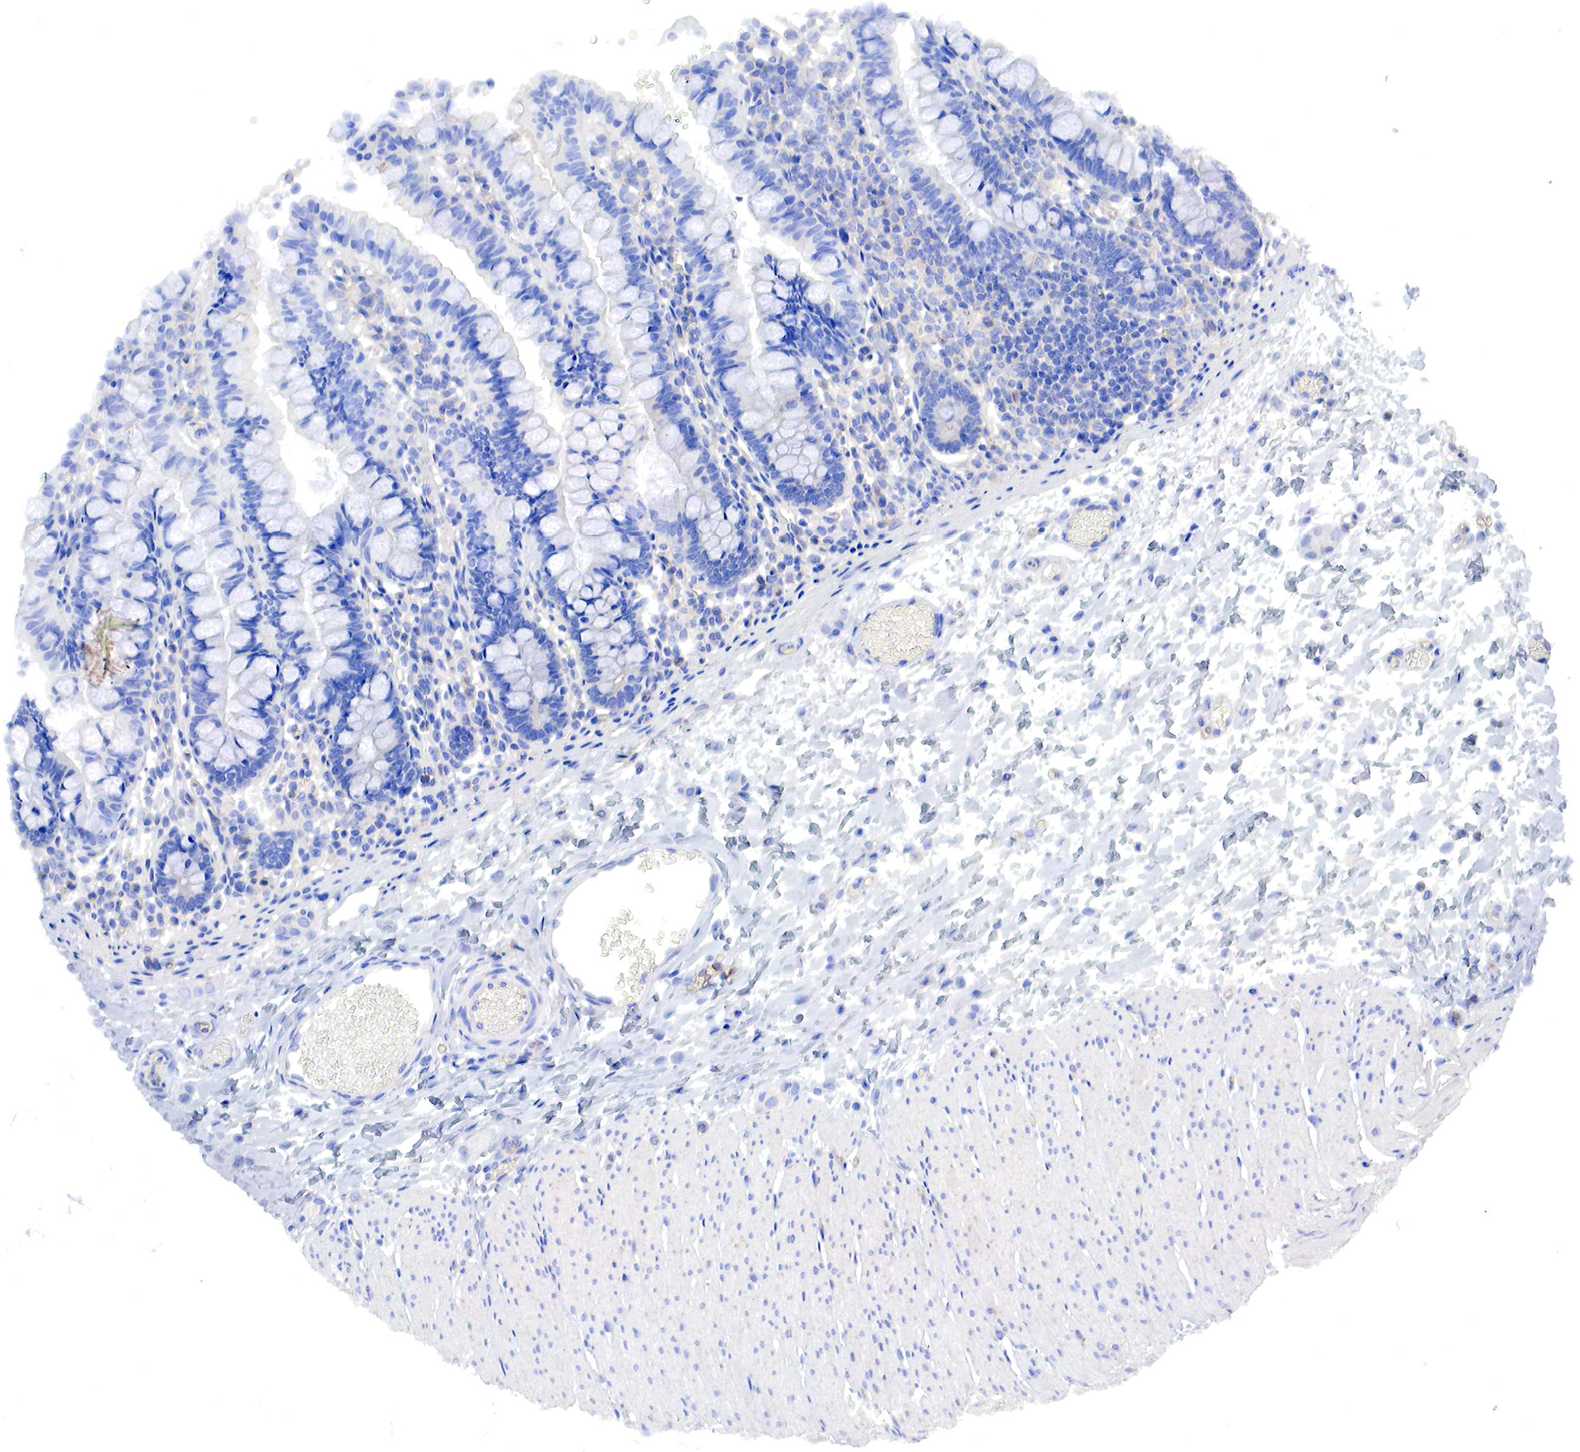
{"staining": {"intensity": "negative", "quantity": "none", "location": "none"}, "tissue": "small intestine", "cell_type": "Glandular cells", "image_type": "normal", "snomed": [{"axis": "morphology", "description": "Normal tissue, NOS"}, {"axis": "topography", "description": "Small intestine"}], "caption": "Immunohistochemical staining of benign human small intestine reveals no significant positivity in glandular cells. (DAB (3,3'-diaminobenzidine) immunohistochemistry visualized using brightfield microscopy, high magnification).", "gene": "MSN", "patient": {"sex": "male", "age": 1}}